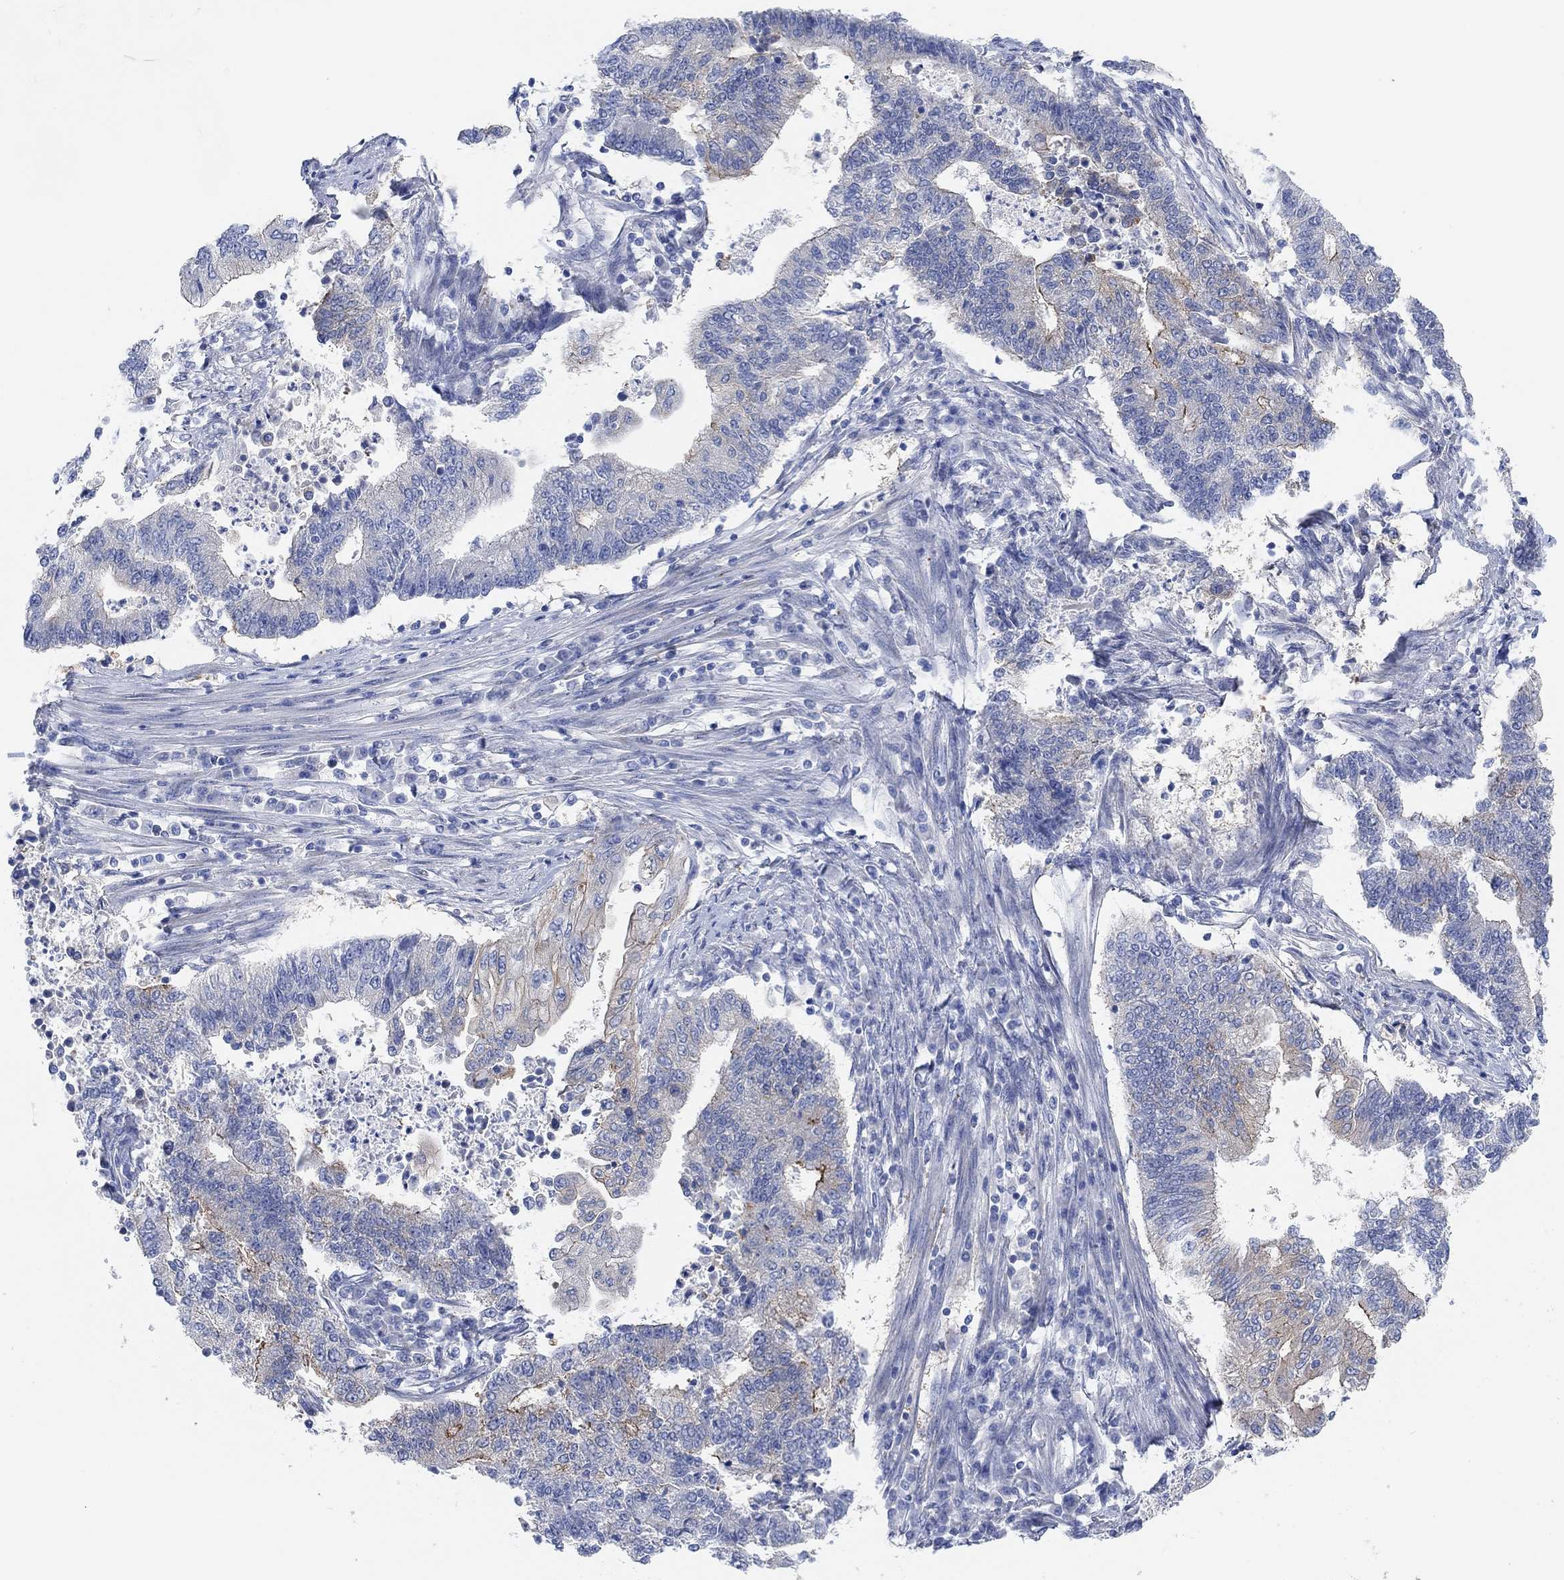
{"staining": {"intensity": "strong", "quantity": "25%-75%", "location": "cytoplasmic/membranous"}, "tissue": "endometrial cancer", "cell_type": "Tumor cells", "image_type": "cancer", "snomed": [{"axis": "morphology", "description": "Adenocarcinoma, NOS"}, {"axis": "topography", "description": "Uterus"}, {"axis": "topography", "description": "Endometrium"}], "caption": "Immunohistochemistry (IHC) of adenocarcinoma (endometrial) displays high levels of strong cytoplasmic/membranous staining in about 25%-75% of tumor cells.", "gene": "RGS1", "patient": {"sex": "female", "age": 54}}